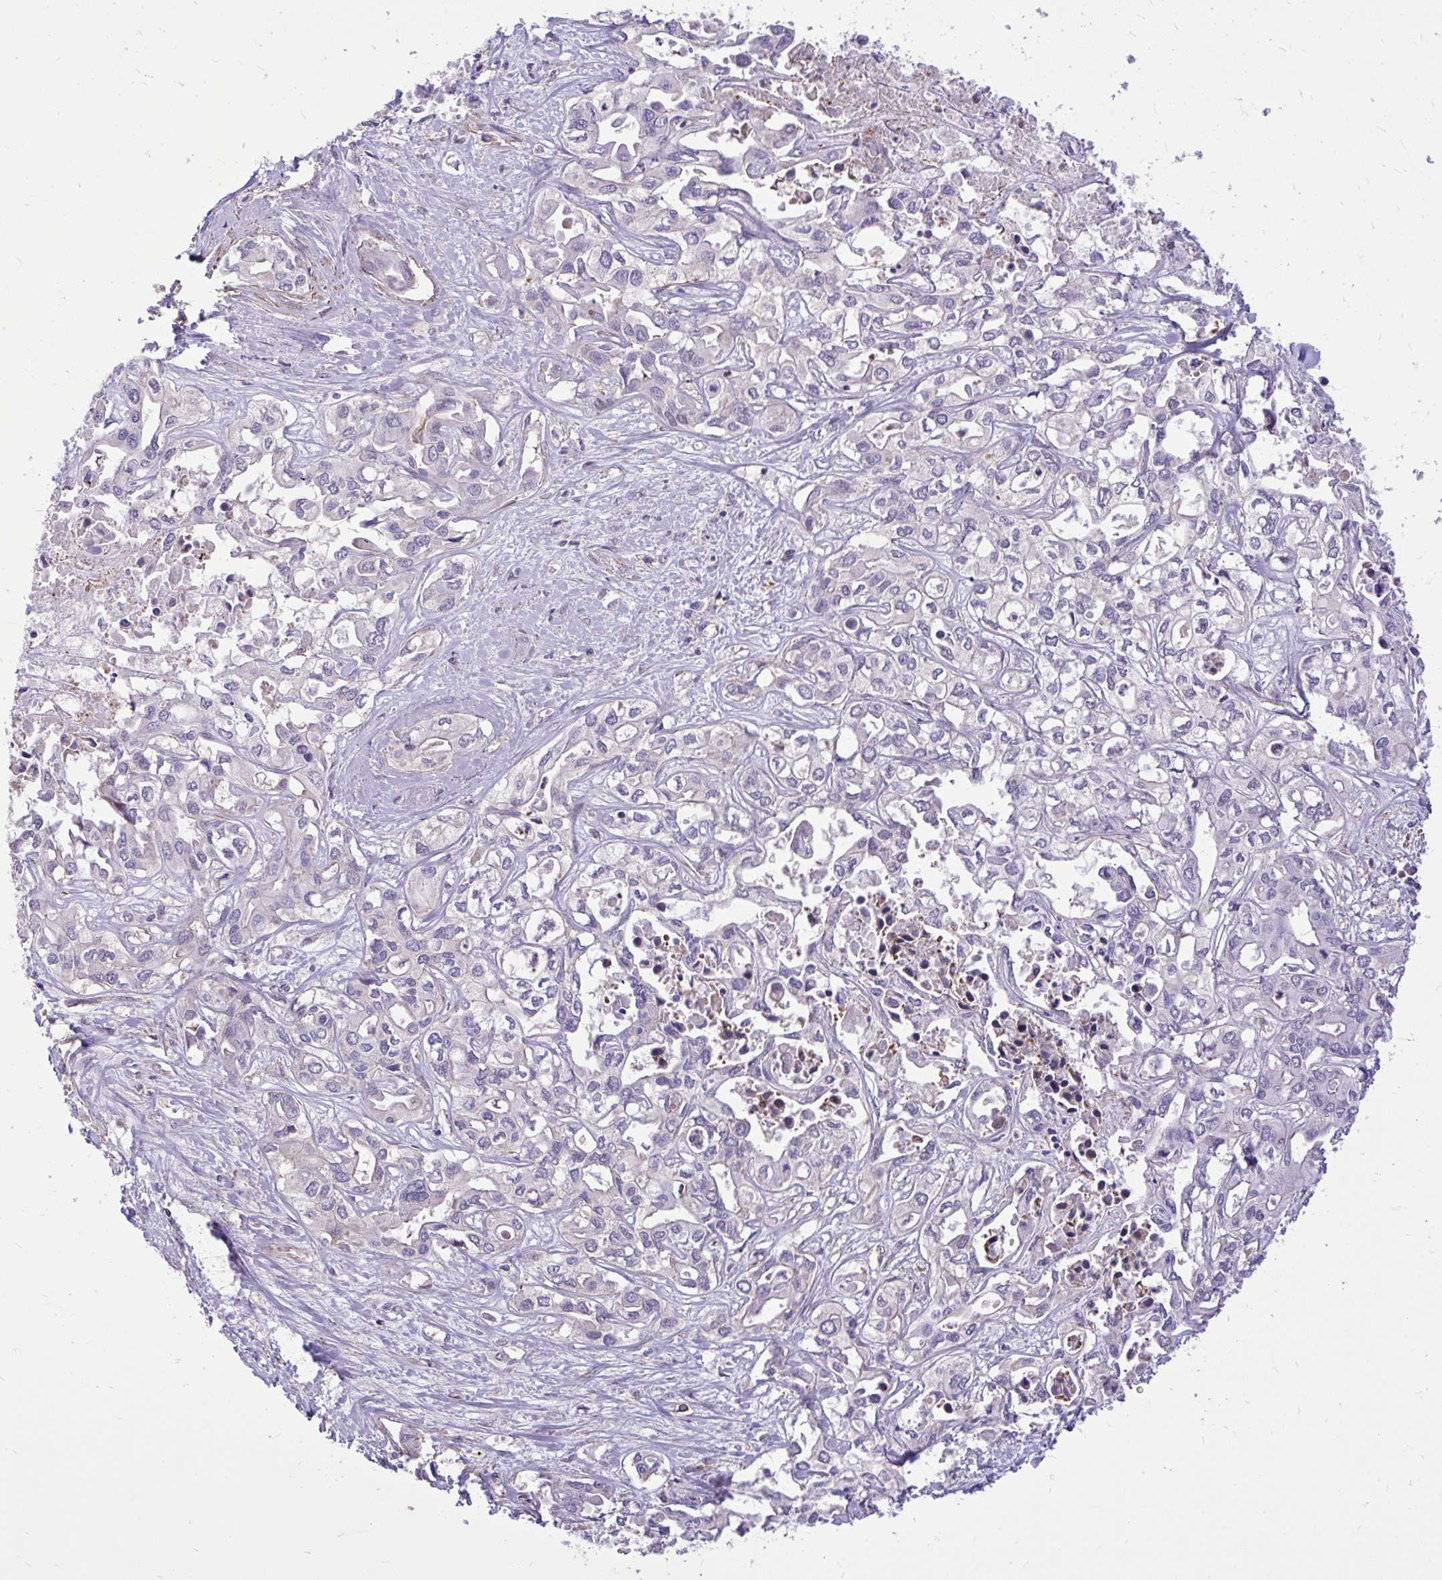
{"staining": {"intensity": "negative", "quantity": "none", "location": "none"}, "tissue": "liver cancer", "cell_type": "Tumor cells", "image_type": "cancer", "snomed": [{"axis": "morphology", "description": "Cholangiocarcinoma"}, {"axis": "topography", "description": "Liver"}], "caption": "An immunohistochemistry image of liver cancer (cholangiocarcinoma) is shown. There is no staining in tumor cells of liver cancer (cholangiocarcinoma).", "gene": "IGFL2", "patient": {"sex": "female", "age": 64}}